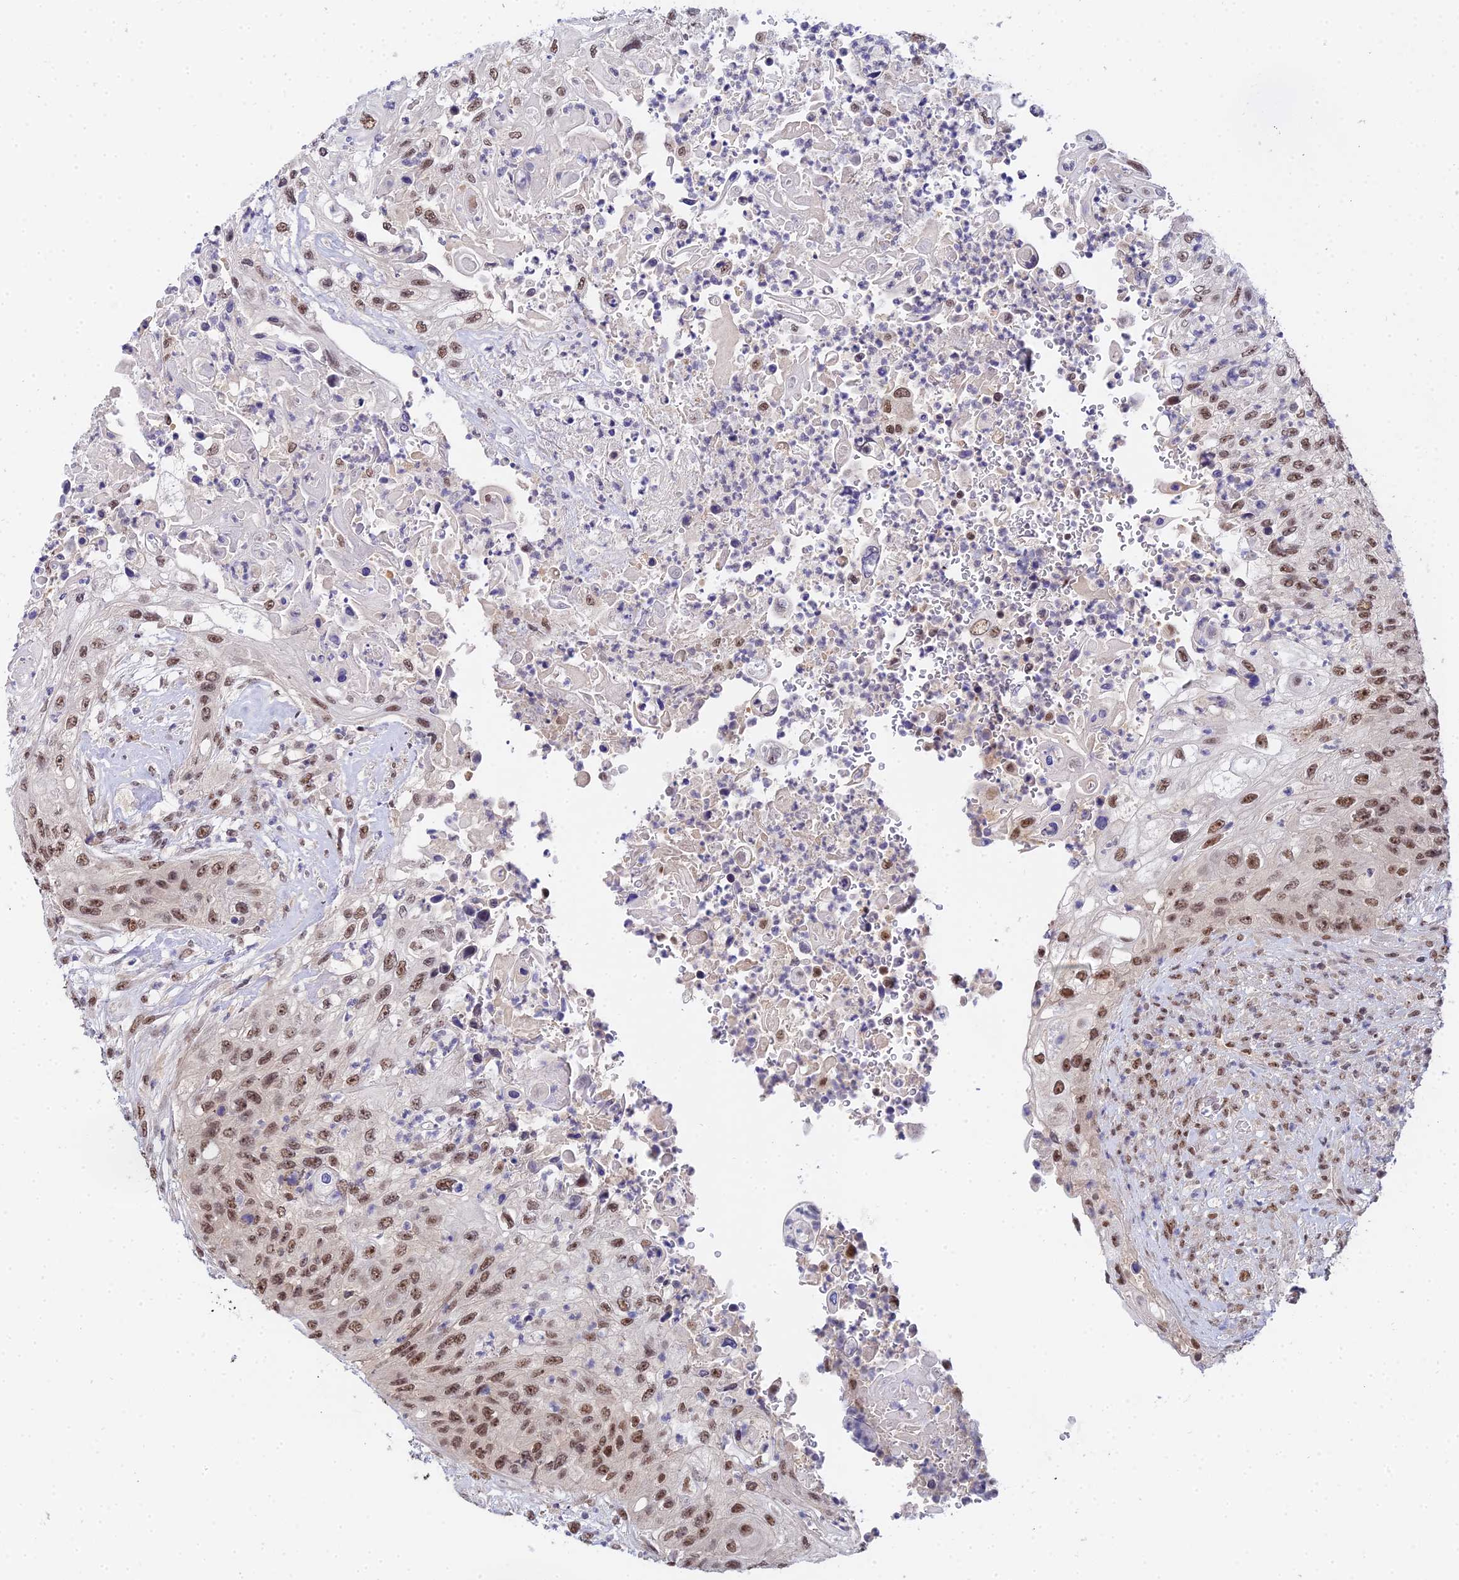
{"staining": {"intensity": "moderate", "quantity": ">75%", "location": "nuclear"}, "tissue": "urothelial cancer", "cell_type": "Tumor cells", "image_type": "cancer", "snomed": [{"axis": "morphology", "description": "Urothelial carcinoma, High grade"}, {"axis": "topography", "description": "Urinary bladder"}], "caption": "This histopathology image exhibits immunohistochemistry staining of human urothelial carcinoma (high-grade), with medium moderate nuclear staining in about >75% of tumor cells.", "gene": "EXOSC3", "patient": {"sex": "female", "age": 60}}